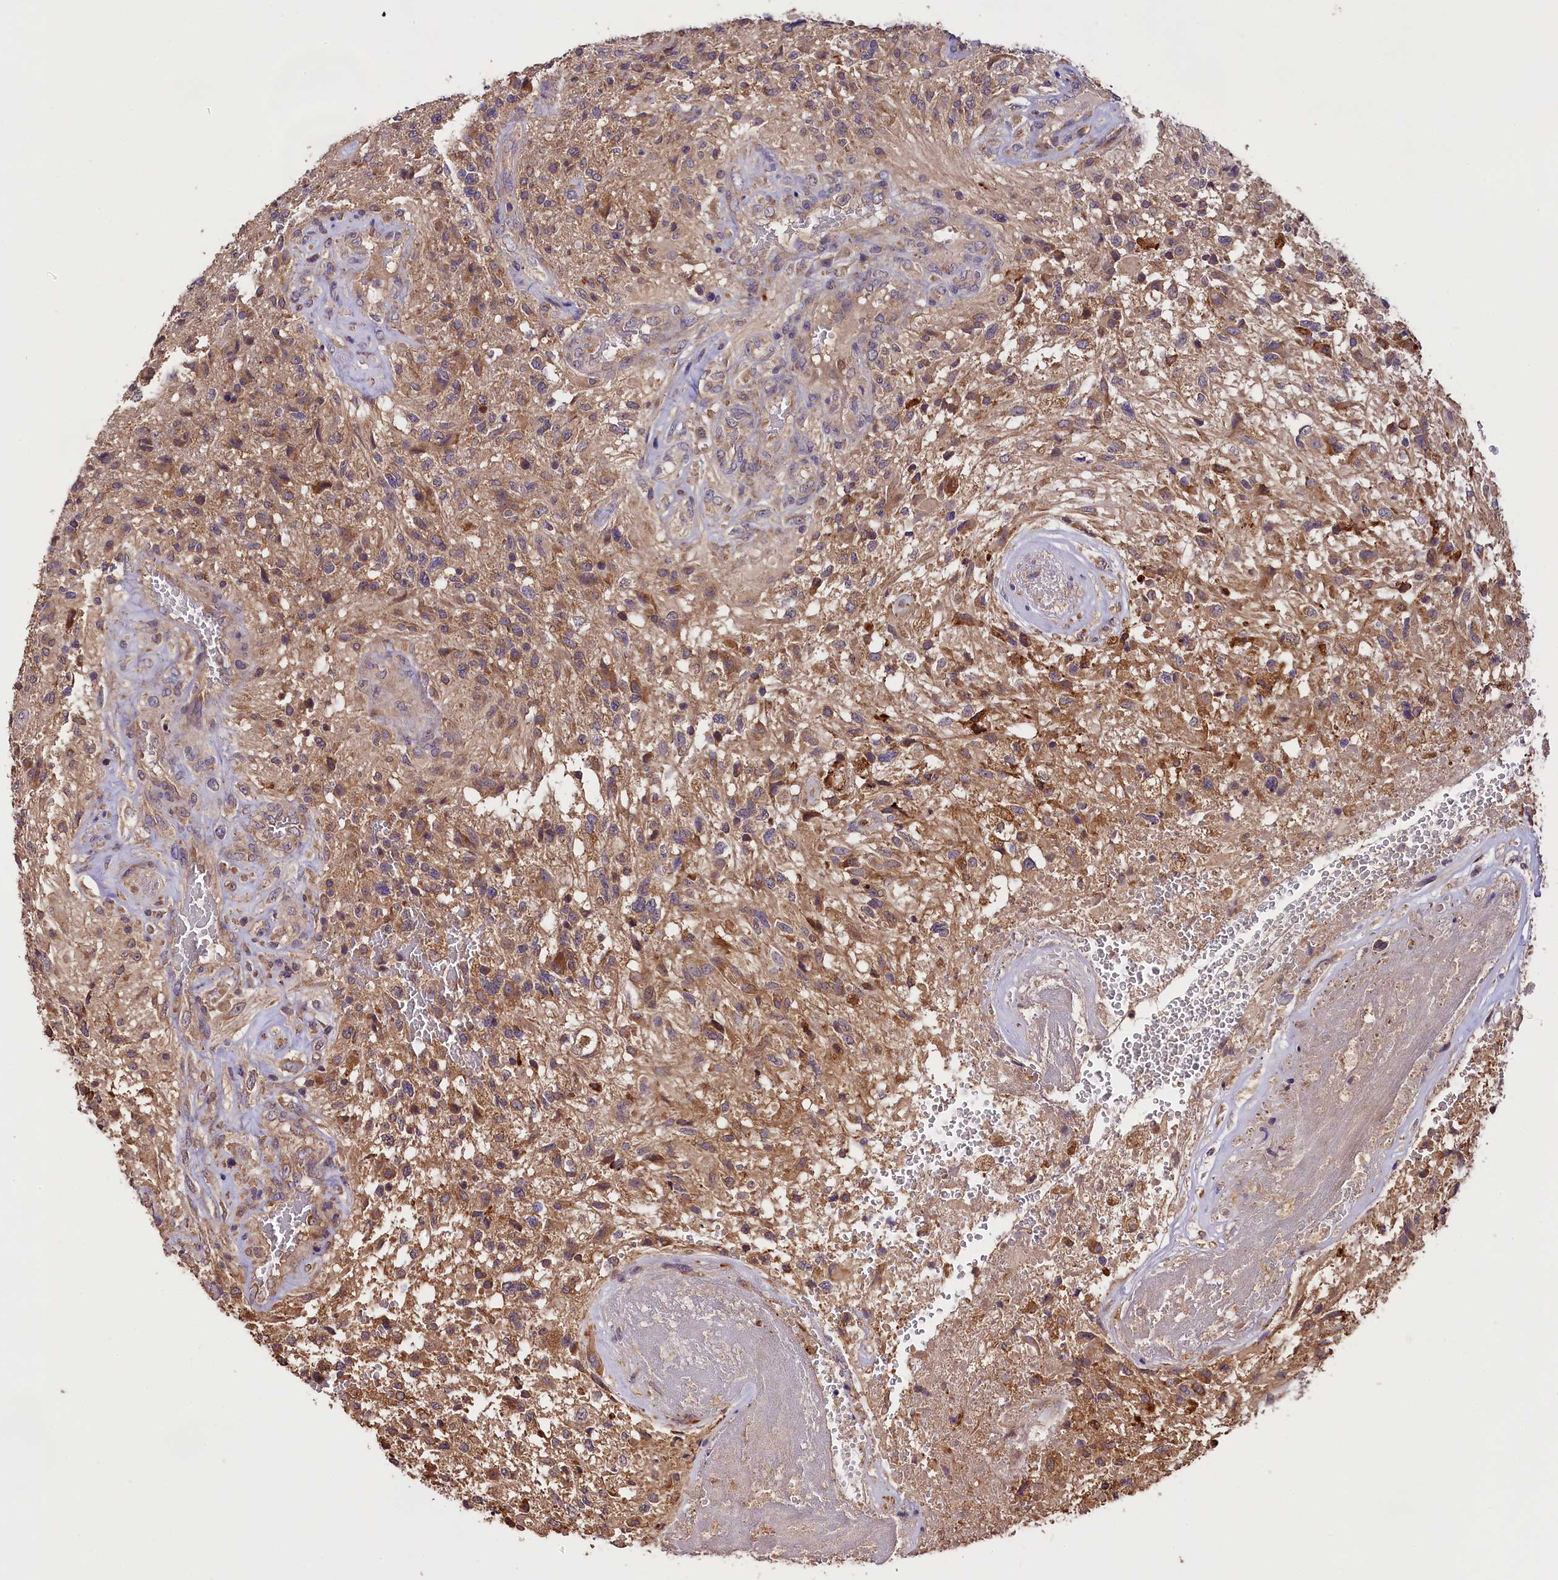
{"staining": {"intensity": "moderate", "quantity": "25%-75%", "location": "cytoplasmic/membranous"}, "tissue": "glioma", "cell_type": "Tumor cells", "image_type": "cancer", "snomed": [{"axis": "morphology", "description": "Glioma, malignant, High grade"}, {"axis": "topography", "description": "Brain"}], "caption": "Protein expression analysis of glioma exhibits moderate cytoplasmic/membranous staining in about 25%-75% of tumor cells.", "gene": "ENKD1", "patient": {"sex": "male", "age": 56}}